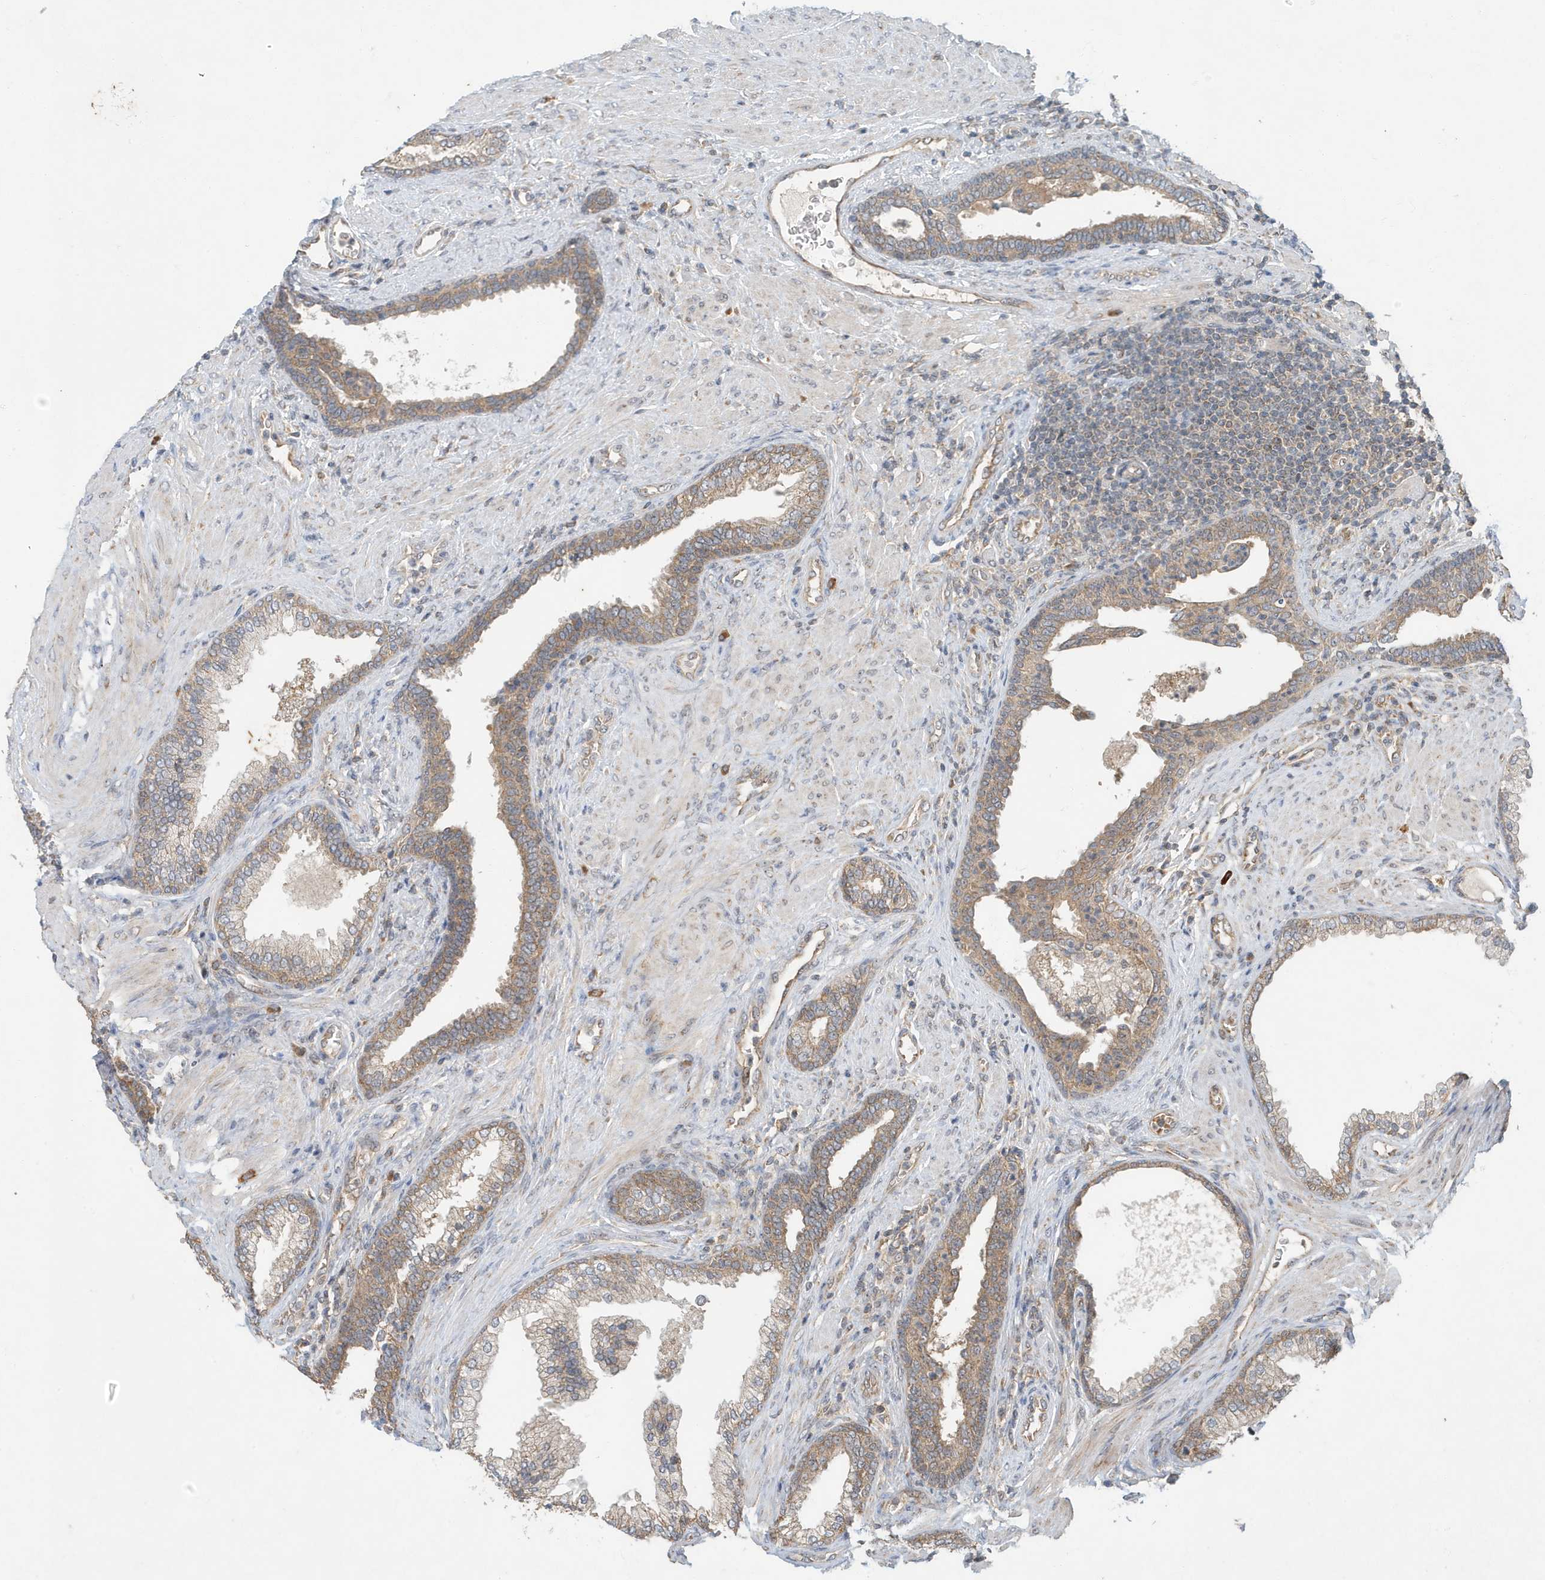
{"staining": {"intensity": "moderate", "quantity": ">75%", "location": "cytoplasmic/membranous,nuclear"}, "tissue": "prostate", "cell_type": "Glandular cells", "image_type": "normal", "snomed": [{"axis": "morphology", "description": "Normal tissue, NOS"}, {"axis": "topography", "description": "Prostate"}], "caption": "Immunohistochemistry of benign prostate shows medium levels of moderate cytoplasmic/membranous,nuclear expression in about >75% of glandular cells. Using DAB (brown) and hematoxylin (blue) stains, captured at high magnification using brightfield microscopy.", "gene": "ABCB9", "patient": {"sex": "male", "age": 76}}